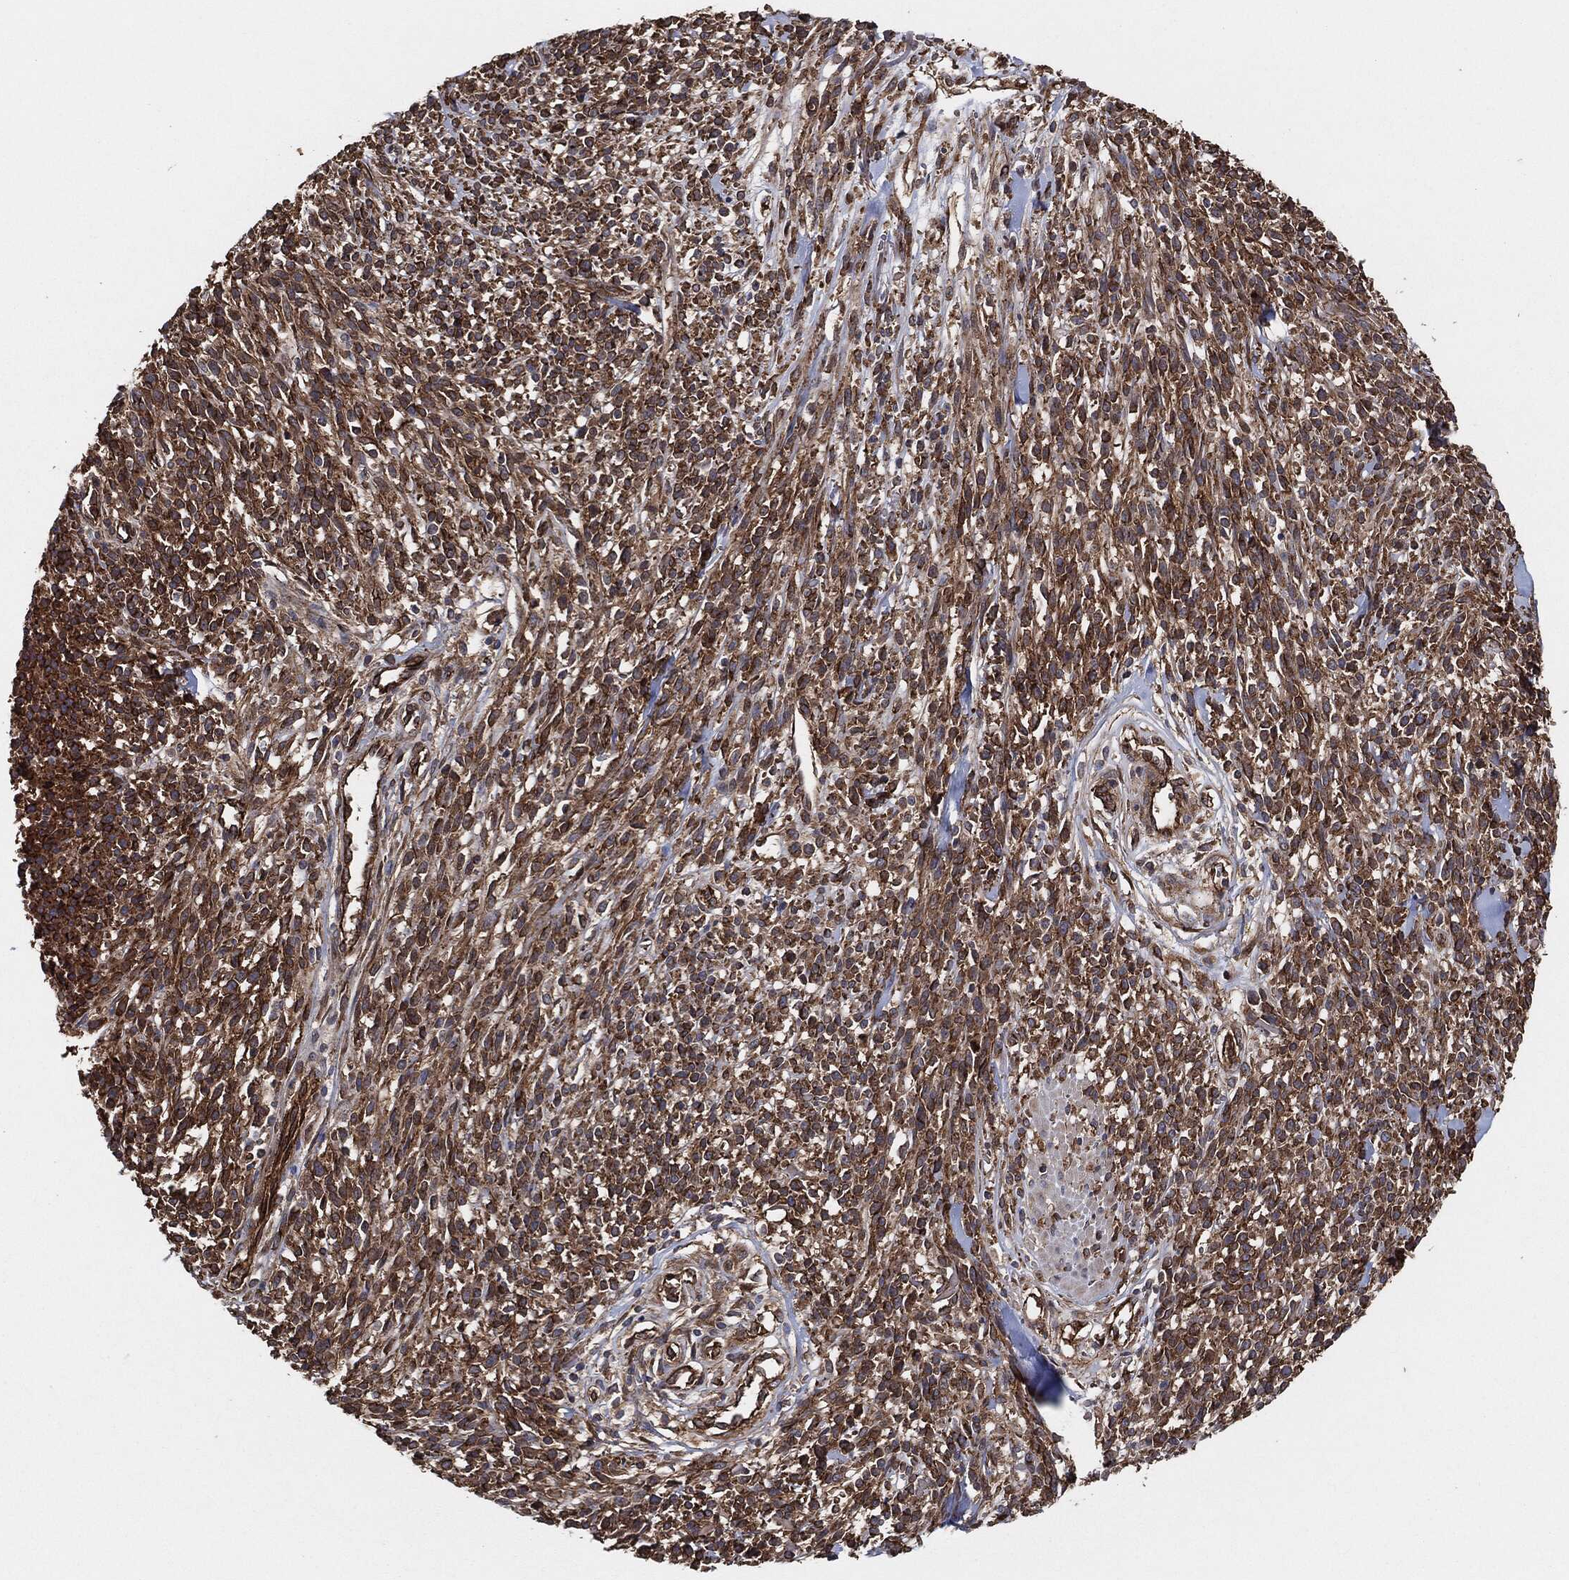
{"staining": {"intensity": "strong", "quantity": "25%-75%", "location": "cytoplasmic/membranous"}, "tissue": "melanoma", "cell_type": "Tumor cells", "image_type": "cancer", "snomed": [{"axis": "morphology", "description": "Malignant melanoma, NOS"}, {"axis": "topography", "description": "Skin"}, {"axis": "topography", "description": "Skin of trunk"}], "caption": "Human melanoma stained with a brown dye exhibits strong cytoplasmic/membranous positive positivity in approximately 25%-75% of tumor cells.", "gene": "CTNNA1", "patient": {"sex": "male", "age": 74}}